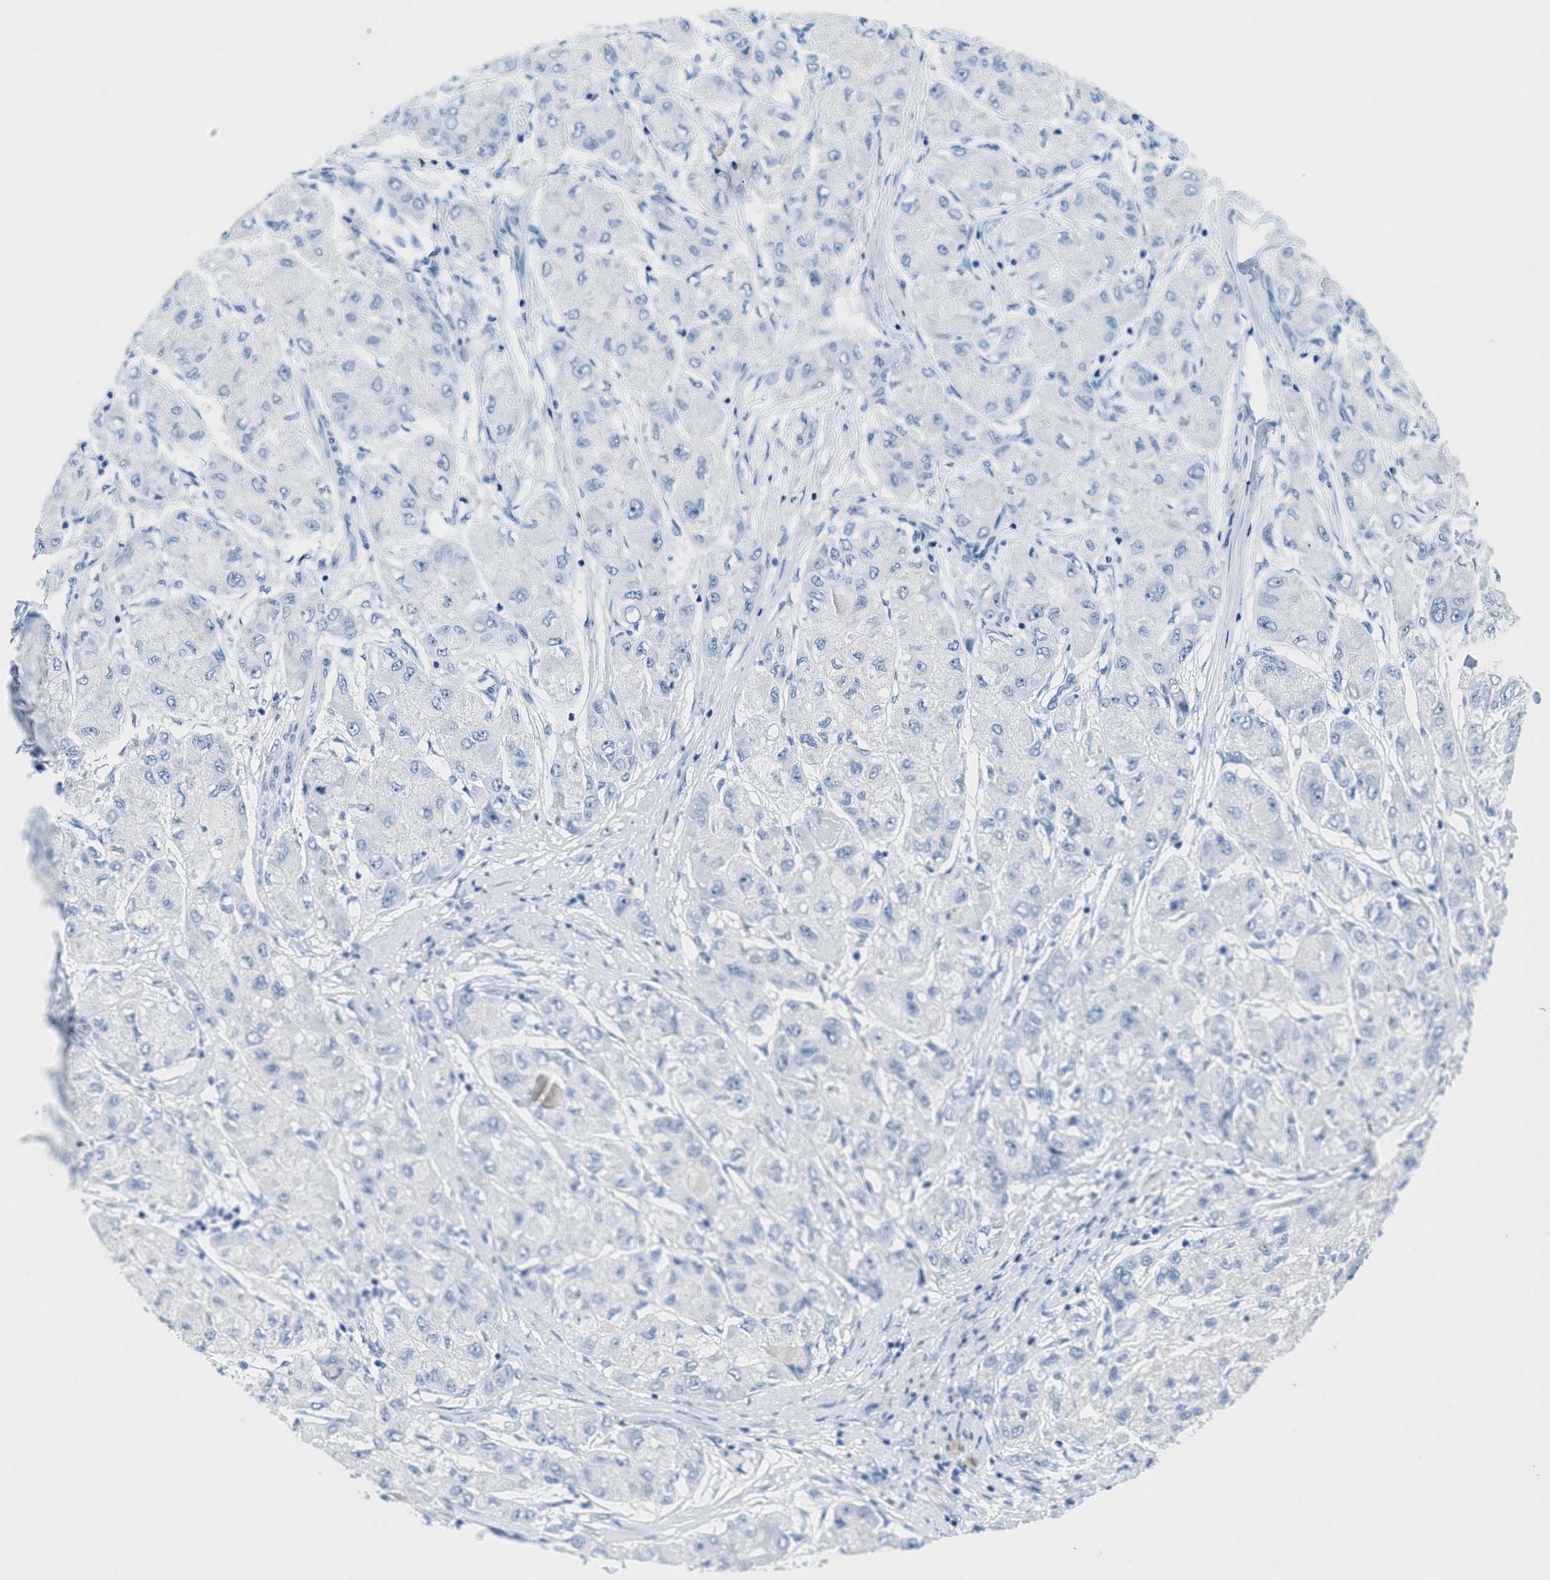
{"staining": {"intensity": "negative", "quantity": "none", "location": "none"}, "tissue": "liver cancer", "cell_type": "Tumor cells", "image_type": "cancer", "snomed": [{"axis": "morphology", "description": "Carcinoma, Hepatocellular, NOS"}, {"axis": "topography", "description": "Liver"}], "caption": "The immunohistochemistry photomicrograph has no significant staining in tumor cells of hepatocellular carcinoma (liver) tissue.", "gene": "GPM6A", "patient": {"sex": "male", "age": 80}}